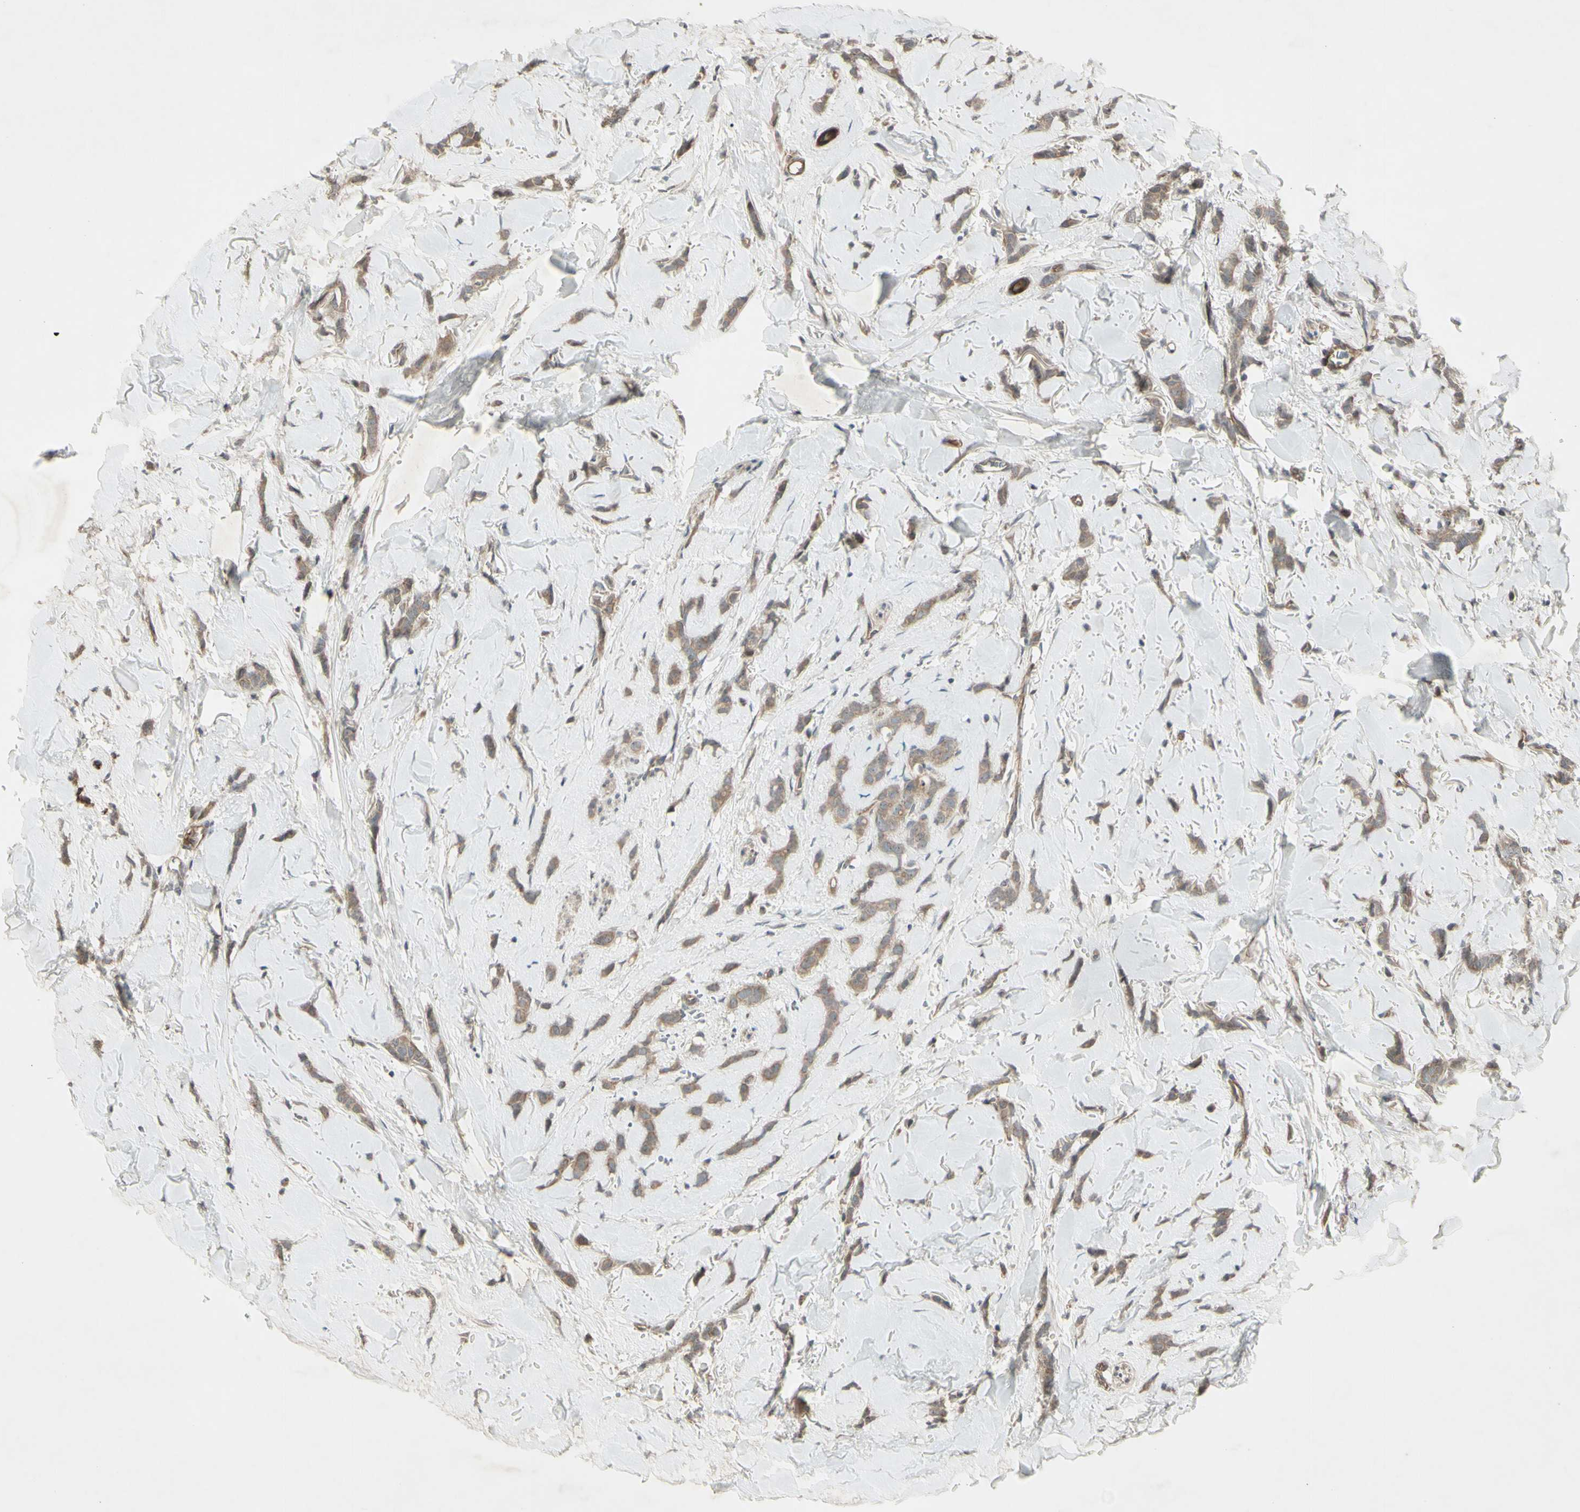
{"staining": {"intensity": "weak", "quantity": ">75%", "location": "cytoplasmic/membranous"}, "tissue": "breast cancer", "cell_type": "Tumor cells", "image_type": "cancer", "snomed": [{"axis": "morphology", "description": "Lobular carcinoma"}, {"axis": "topography", "description": "Skin"}, {"axis": "topography", "description": "Breast"}], "caption": "Immunohistochemical staining of breast cancer shows weak cytoplasmic/membranous protein staining in about >75% of tumor cells. The protein is stained brown, and the nuclei are stained in blue (DAB (3,3'-diaminobenzidine) IHC with brightfield microscopy, high magnification).", "gene": "JAG1", "patient": {"sex": "female", "age": 46}}